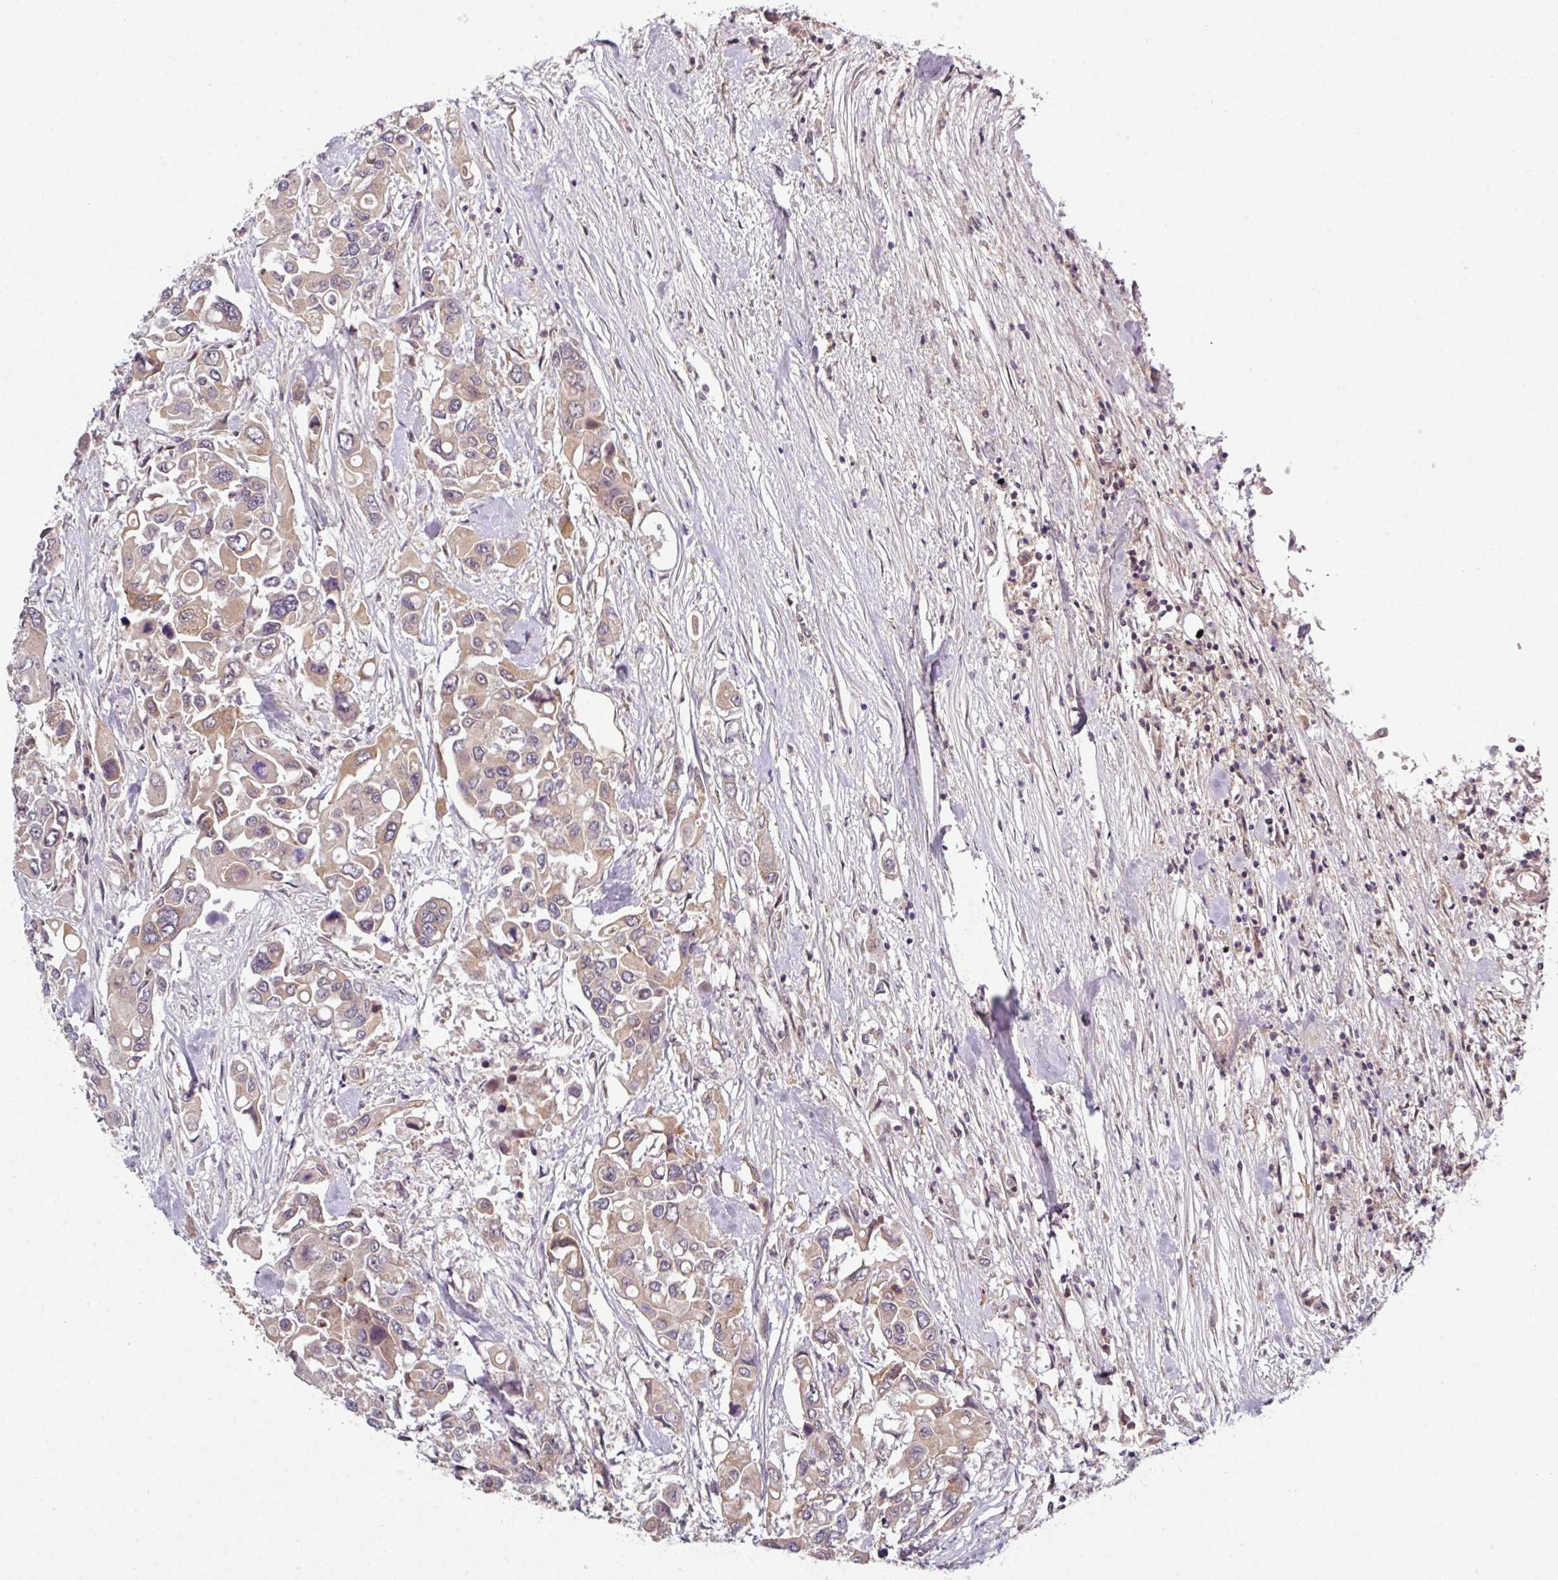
{"staining": {"intensity": "weak", "quantity": ">75%", "location": "cytoplasmic/membranous,nuclear"}, "tissue": "colorectal cancer", "cell_type": "Tumor cells", "image_type": "cancer", "snomed": [{"axis": "morphology", "description": "Adenocarcinoma, NOS"}, {"axis": "topography", "description": "Colon"}], "caption": "Colorectal cancer stained with a brown dye reveals weak cytoplasmic/membranous and nuclear positive expression in about >75% of tumor cells.", "gene": "CAMLG", "patient": {"sex": "male", "age": 77}}